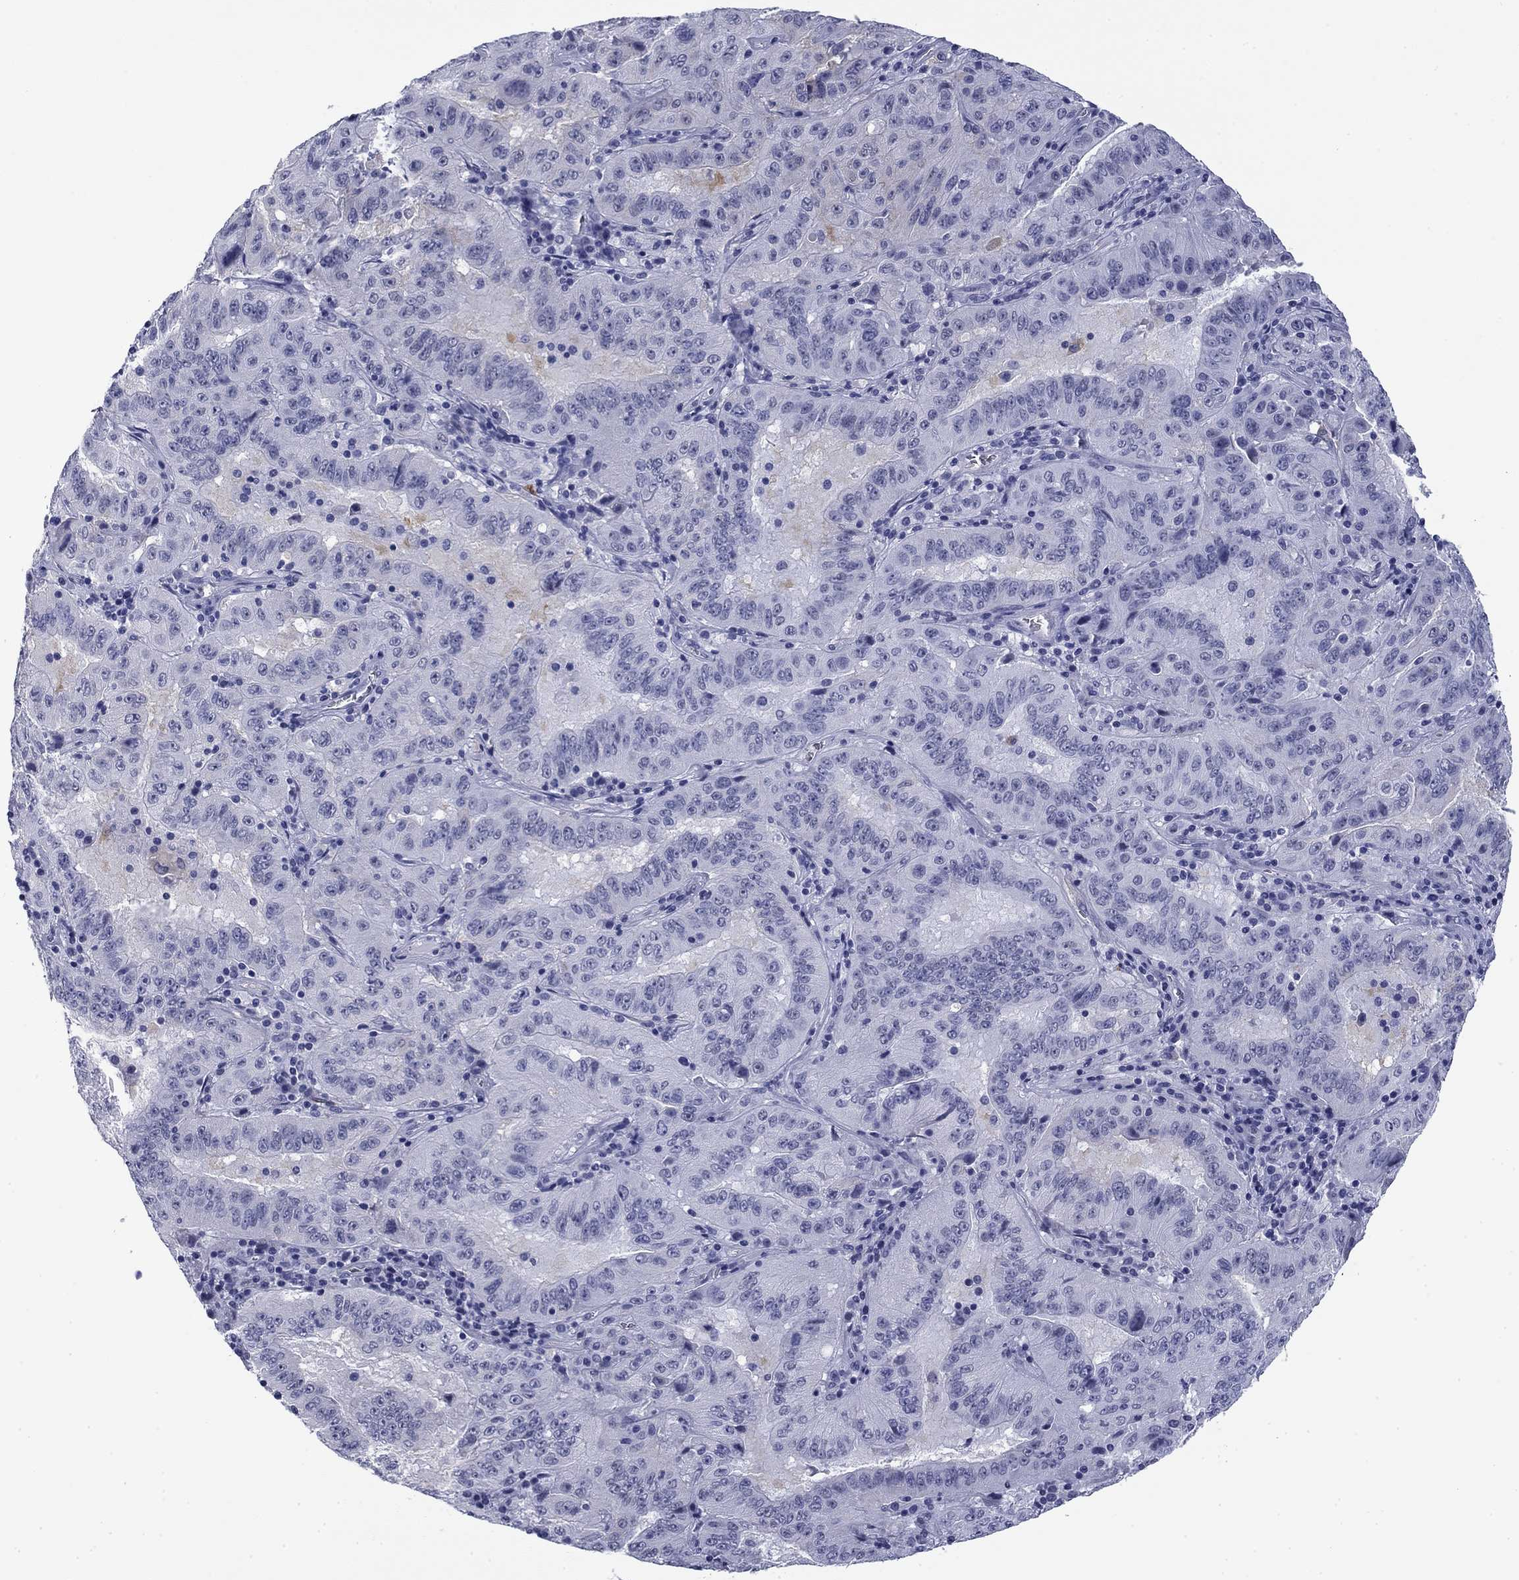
{"staining": {"intensity": "negative", "quantity": "none", "location": "none"}, "tissue": "pancreatic cancer", "cell_type": "Tumor cells", "image_type": "cancer", "snomed": [{"axis": "morphology", "description": "Adenocarcinoma, NOS"}, {"axis": "topography", "description": "Pancreas"}], "caption": "IHC of human adenocarcinoma (pancreatic) demonstrates no expression in tumor cells. (DAB (3,3'-diaminobenzidine) immunohistochemistry (IHC) visualized using brightfield microscopy, high magnification).", "gene": "BCL2L14", "patient": {"sex": "male", "age": 63}}